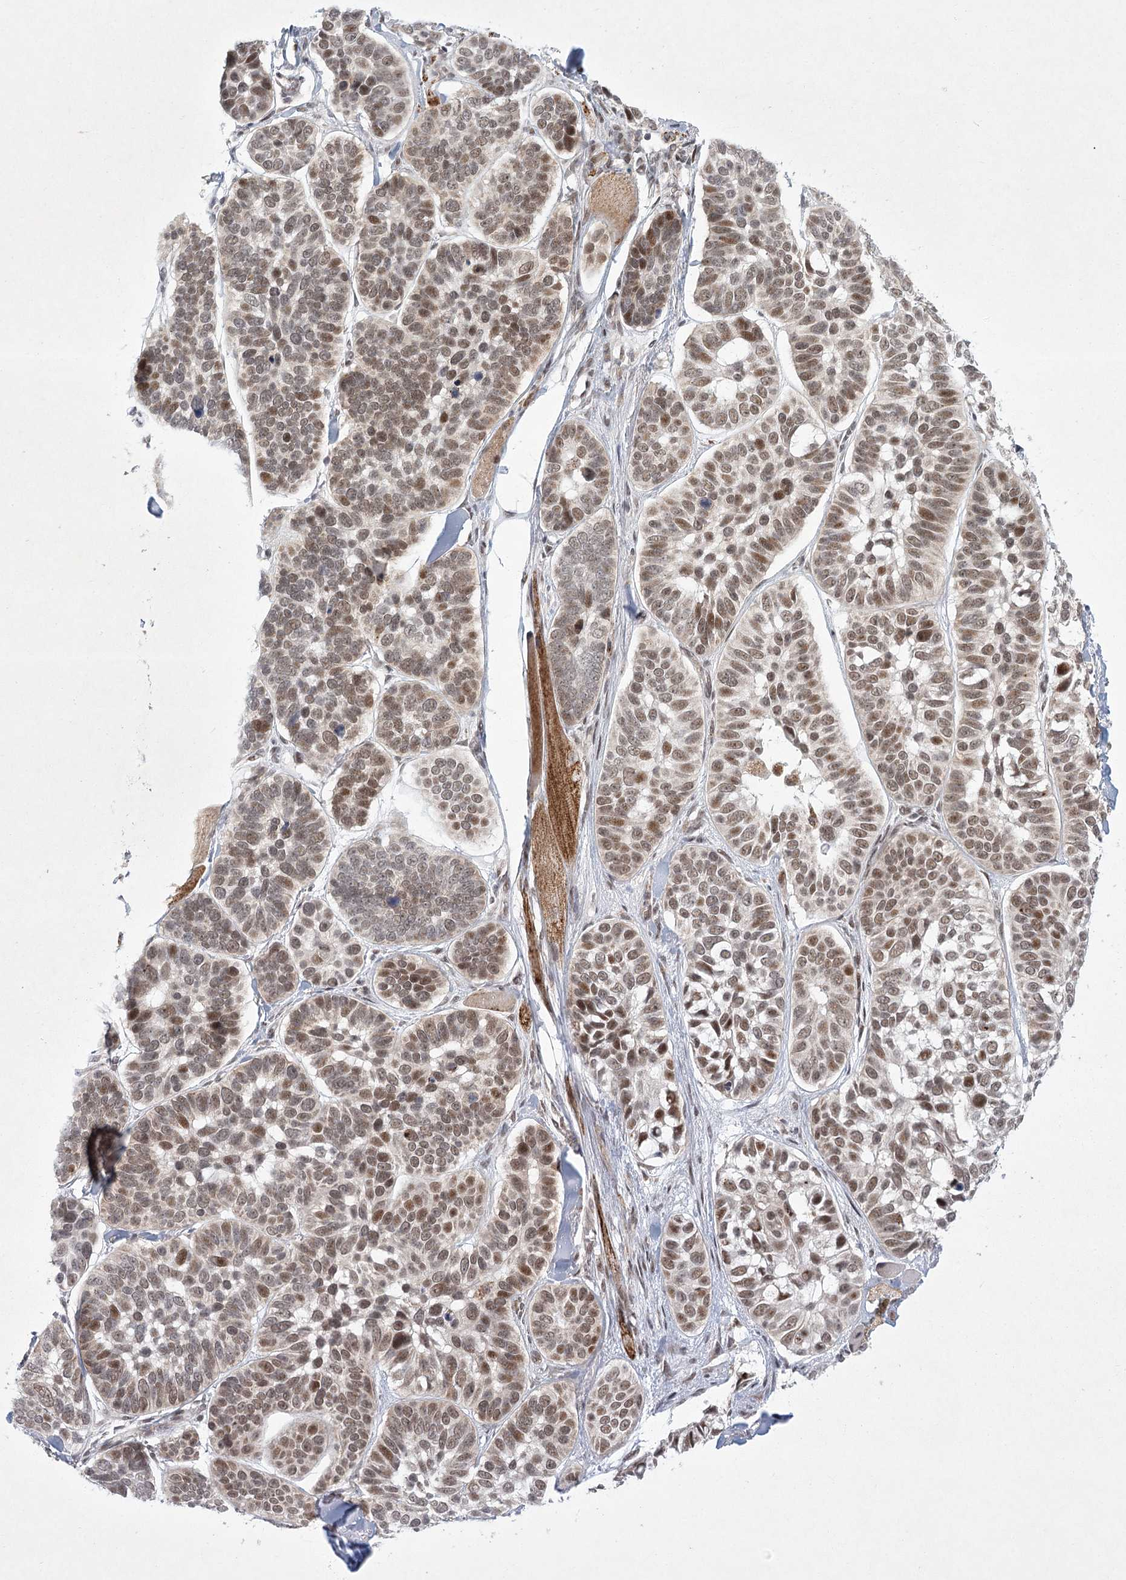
{"staining": {"intensity": "moderate", "quantity": ">75%", "location": "nuclear"}, "tissue": "skin cancer", "cell_type": "Tumor cells", "image_type": "cancer", "snomed": [{"axis": "morphology", "description": "Basal cell carcinoma"}, {"axis": "topography", "description": "Skin"}], "caption": "Immunohistochemistry image of neoplastic tissue: human basal cell carcinoma (skin) stained using immunohistochemistry (IHC) exhibits medium levels of moderate protein expression localized specifically in the nuclear of tumor cells, appearing as a nuclear brown color.", "gene": "CIB4", "patient": {"sex": "male", "age": 62}}